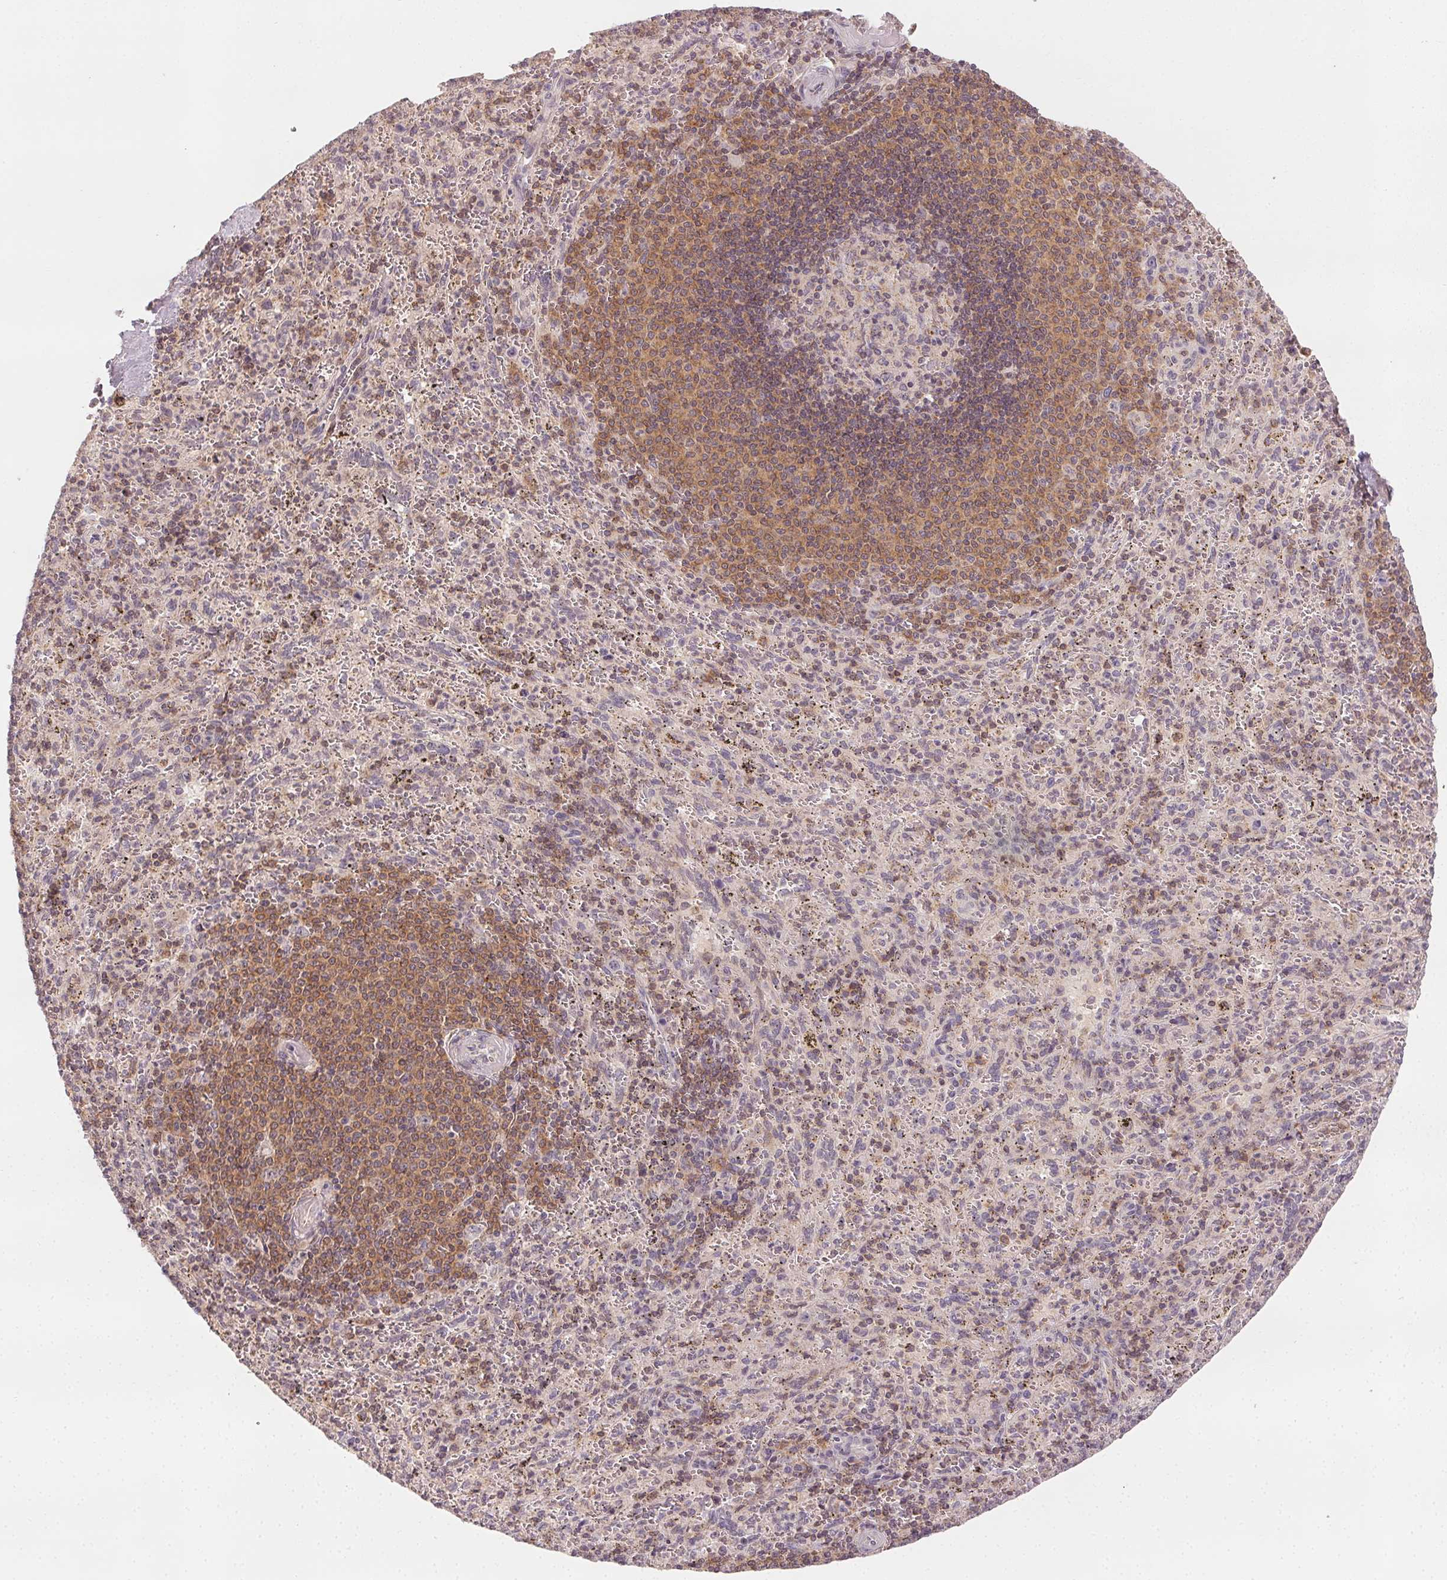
{"staining": {"intensity": "moderate", "quantity": "<25%", "location": "cytoplasmic/membranous"}, "tissue": "spleen", "cell_type": "Cells in red pulp", "image_type": "normal", "snomed": [{"axis": "morphology", "description": "Normal tissue, NOS"}, {"axis": "topography", "description": "Spleen"}], "caption": "IHC histopathology image of benign spleen stained for a protein (brown), which reveals low levels of moderate cytoplasmic/membranous expression in approximately <25% of cells in red pulp.", "gene": "NCOA4", "patient": {"sex": "male", "age": 57}}